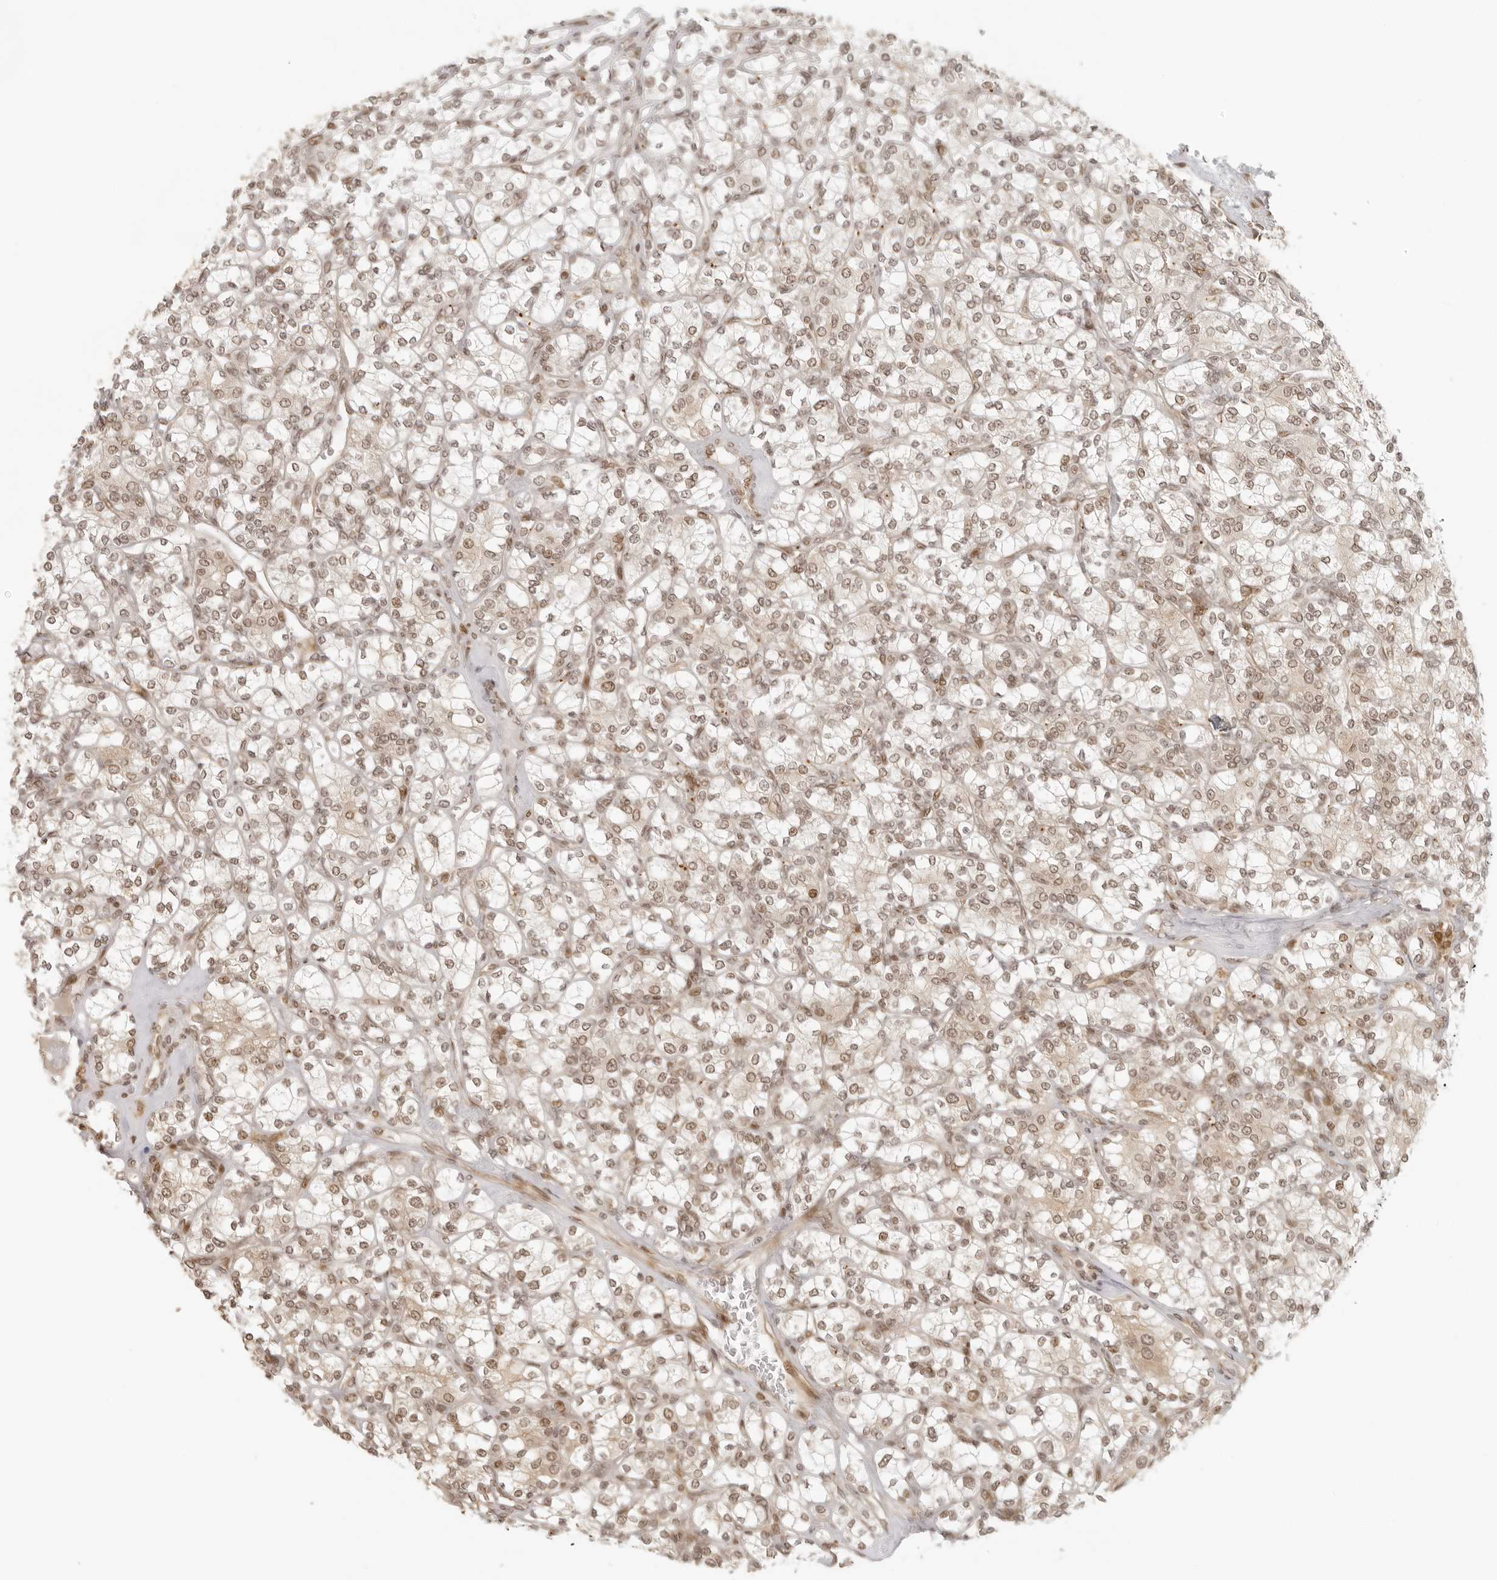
{"staining": {"intensity": "weak", "quantity": ">75%", "location": "nuclear"}, "tissue": "renal cancer", "cell_type": "Tumor cells", "image_type": "cancer", "snomed": [{"axis": "morphology", "description": "Adenocarcinoma, NOS"}, {"axis": "topography", "description": "Kidney"}], "caption": "Weak nuclear protein expression is appreciated in approximately >75% of tumor cells in renal cancer (adenocarcinoma). Immunohistochemistry (ihc) stains the protein in brown and the nuclei are stained blue.", "gene": "ZNF407", "patient": {"sex": "male", "age": 77}}